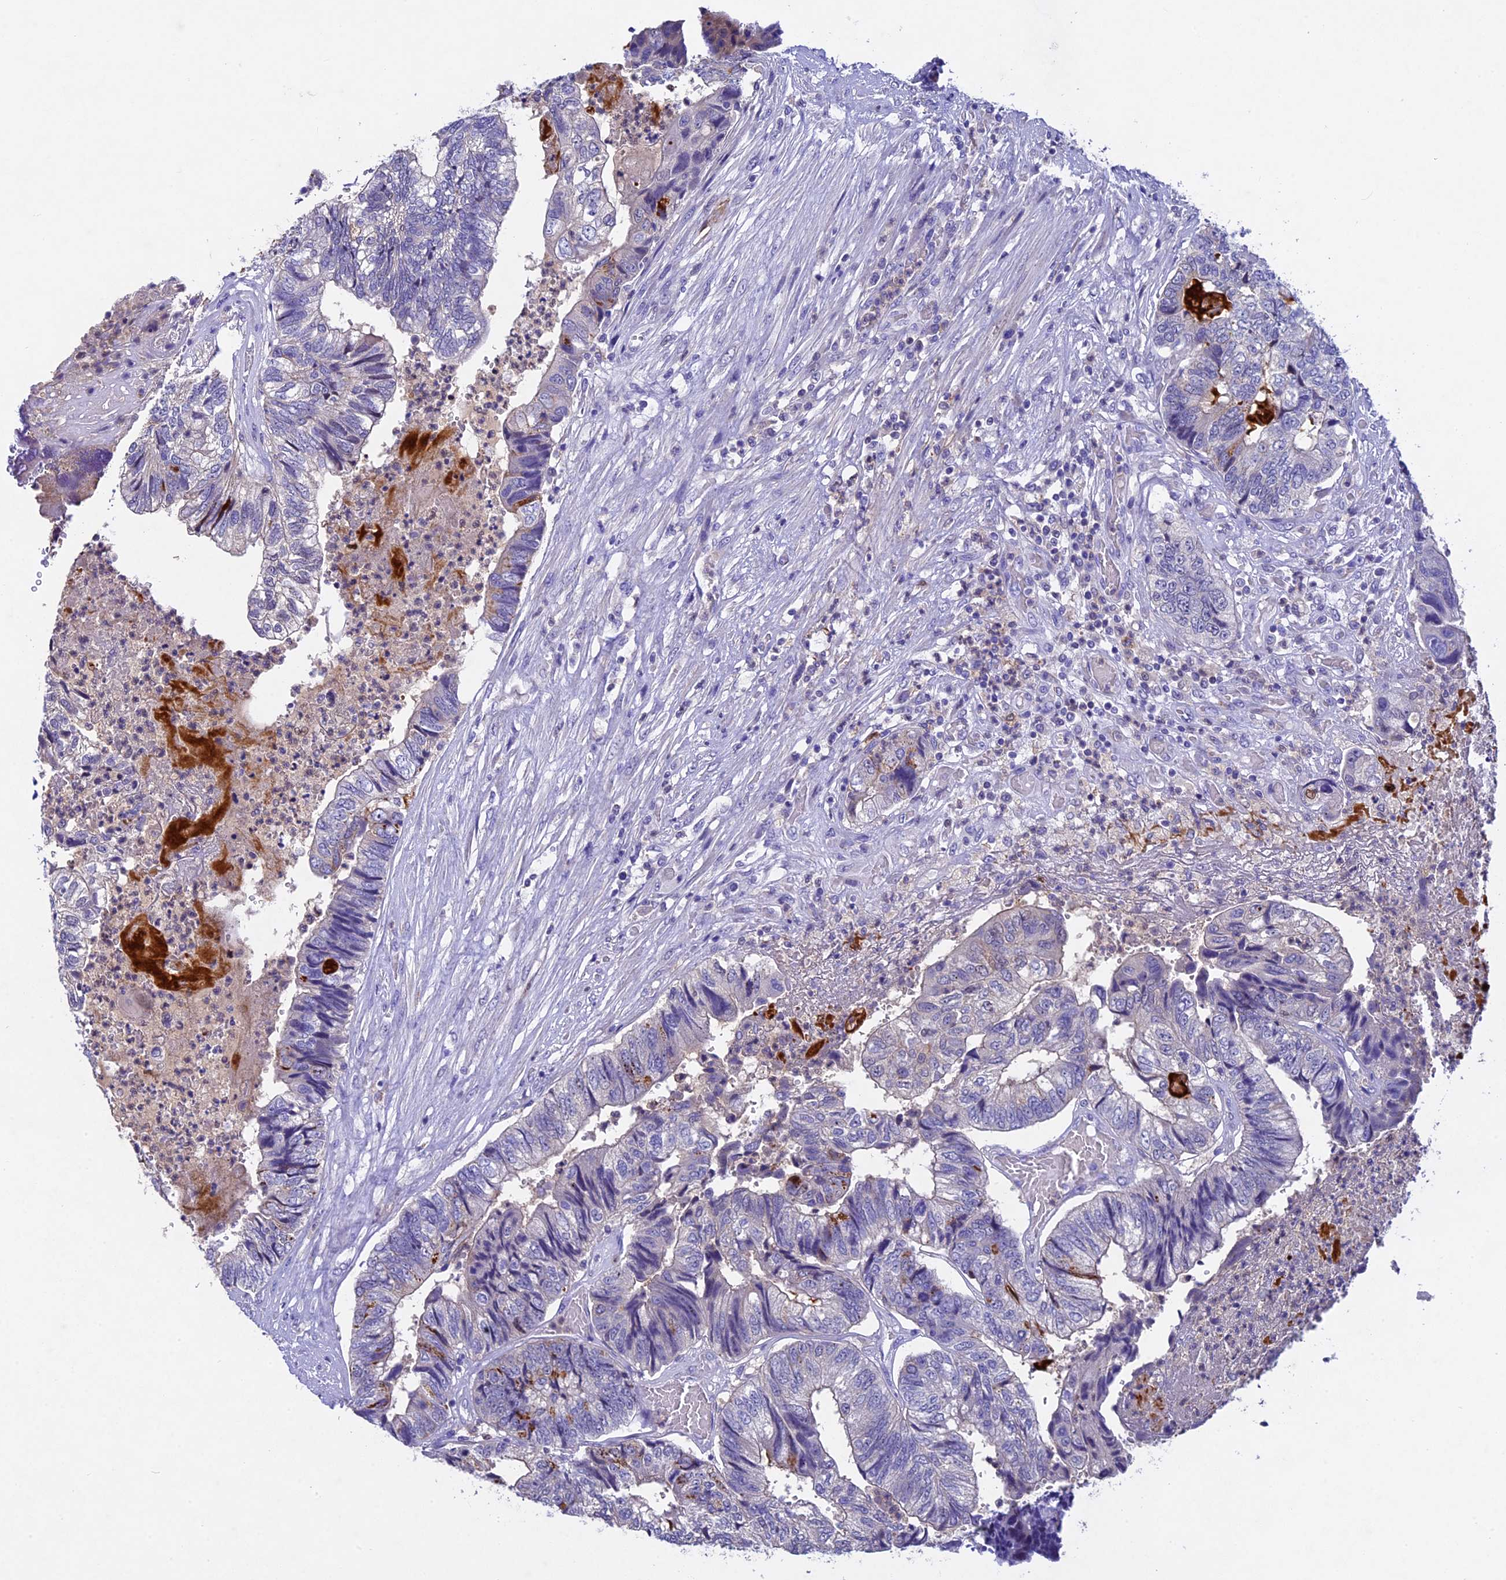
{"staining": {"intensity": "negative", "quantity": "none", "location": "none"}, "tissue": "colorectal cancer", "cell_type": "Tumor cells", "image_type": "cancer", "snomed": [{"axis": "morphology", "description": "Adenocarcinoma, NOS"}, {"axis": "topography", "description": "Colon"}], "caption": "High magnification brightfield microscopy of colorectal cancer stained with DAB (3,3'-diaminobenzidine) (brown) and counterstained with hematoxylin (blue): tumor cells show no significant staining.", "gene": "TGDS", "patient": {"sex": "female", "age": 67}}